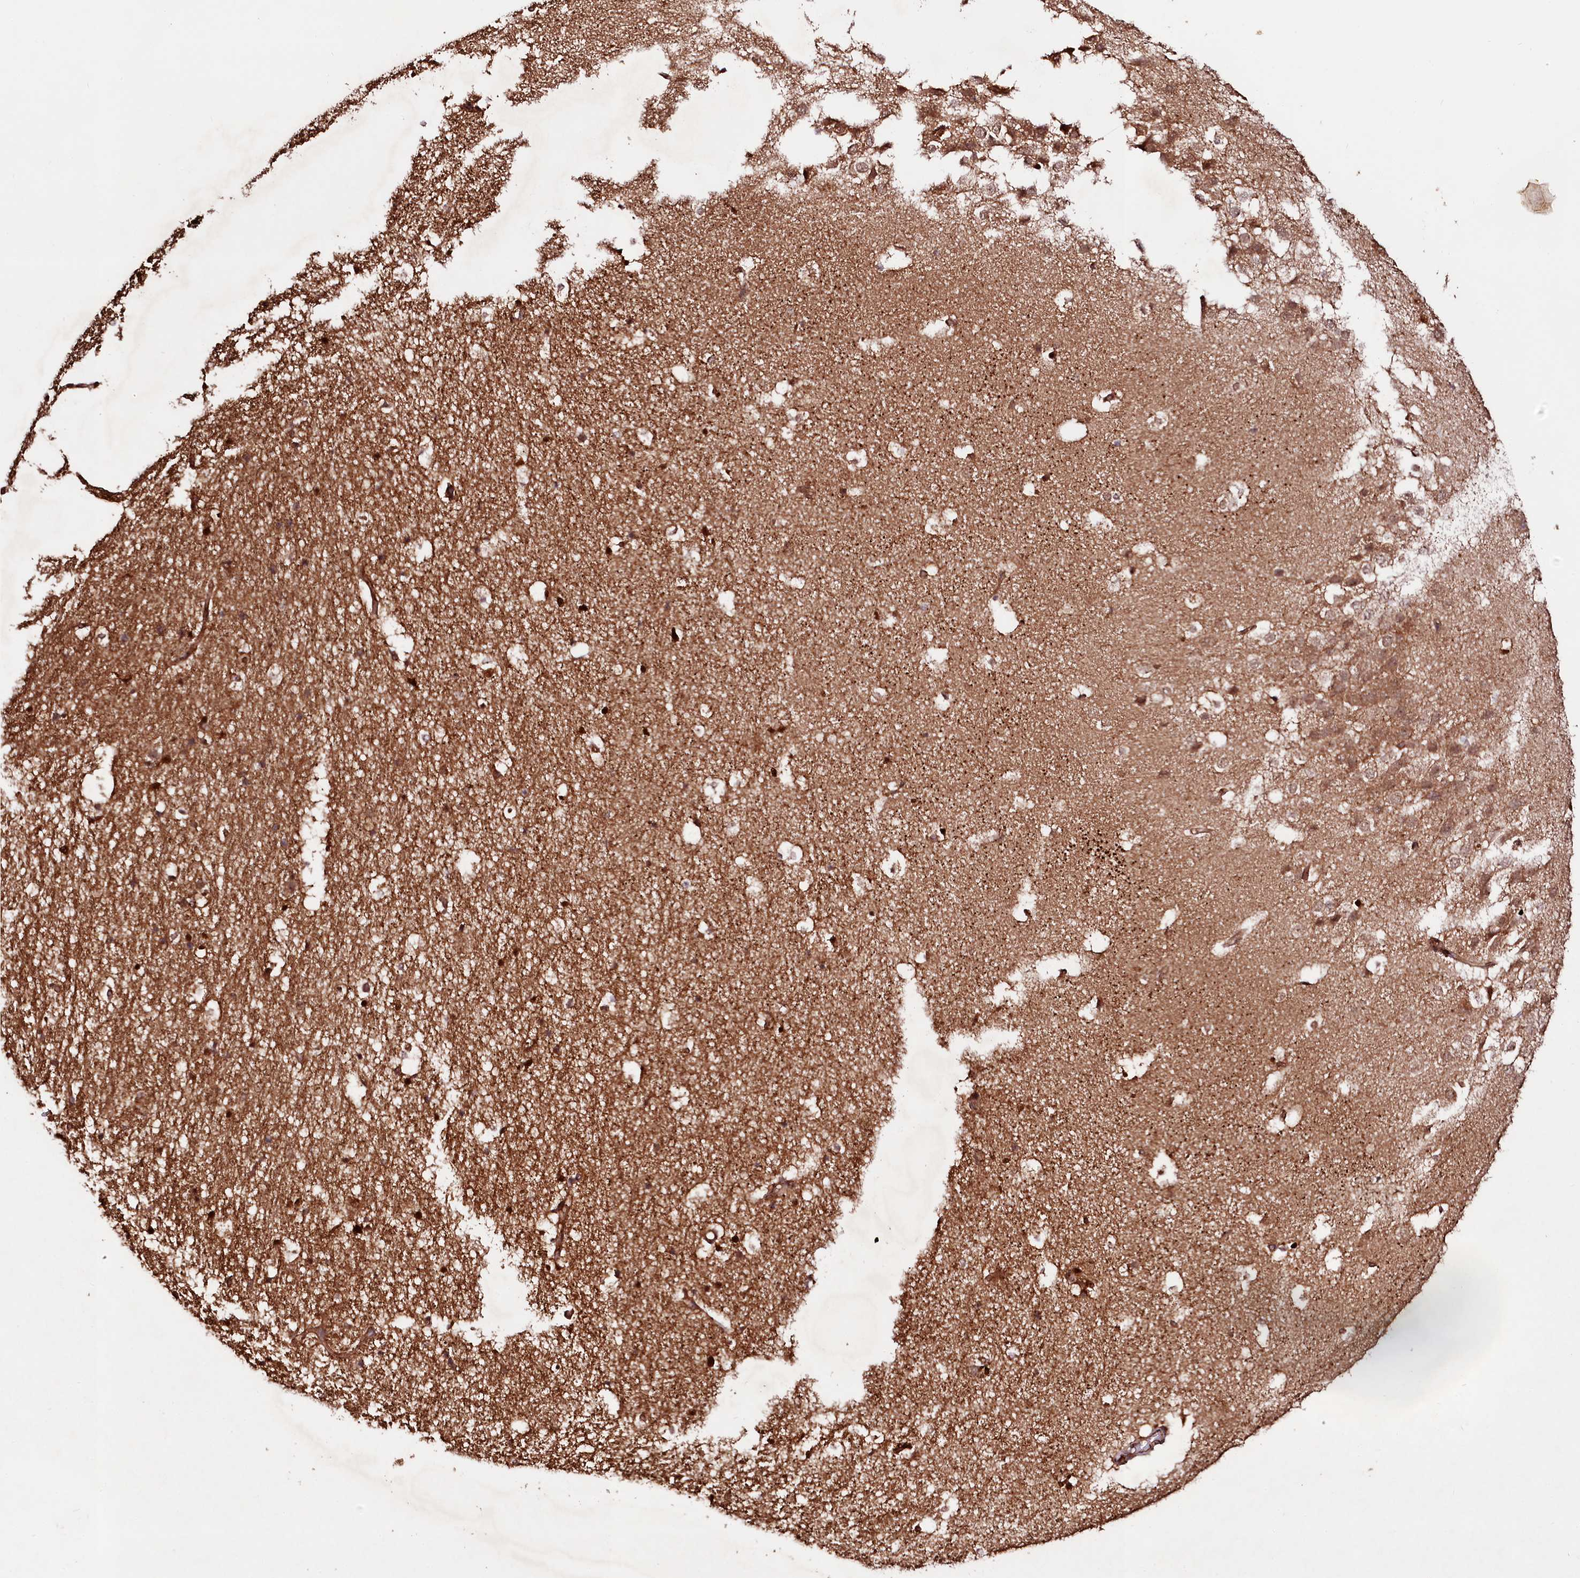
{"staining": {"intensity": "strong", "quantity": "25%-75%", "location": "cytoplasmic/membranous,nuclear"}, "tissue": "hippocampus", "cell_type": "Glial cells", "image_type": "normal", "snomed": [{"axis": "morphology", "description": "Normal tissue, NOS"}, {"axis": "topography", "description": "Hippocampus"}], "caption": "Hippocampus stained with DAB (3,3'-diaminobenzidine) immunohistochemistry shows high levels of strong cytoplasmic/membranous,nuclear positivity in about 25%-75% of glial cells. Nuclei are stained in blue.", "gene": "NEDD1", "patient": {"sex": "female", "age": 52}}